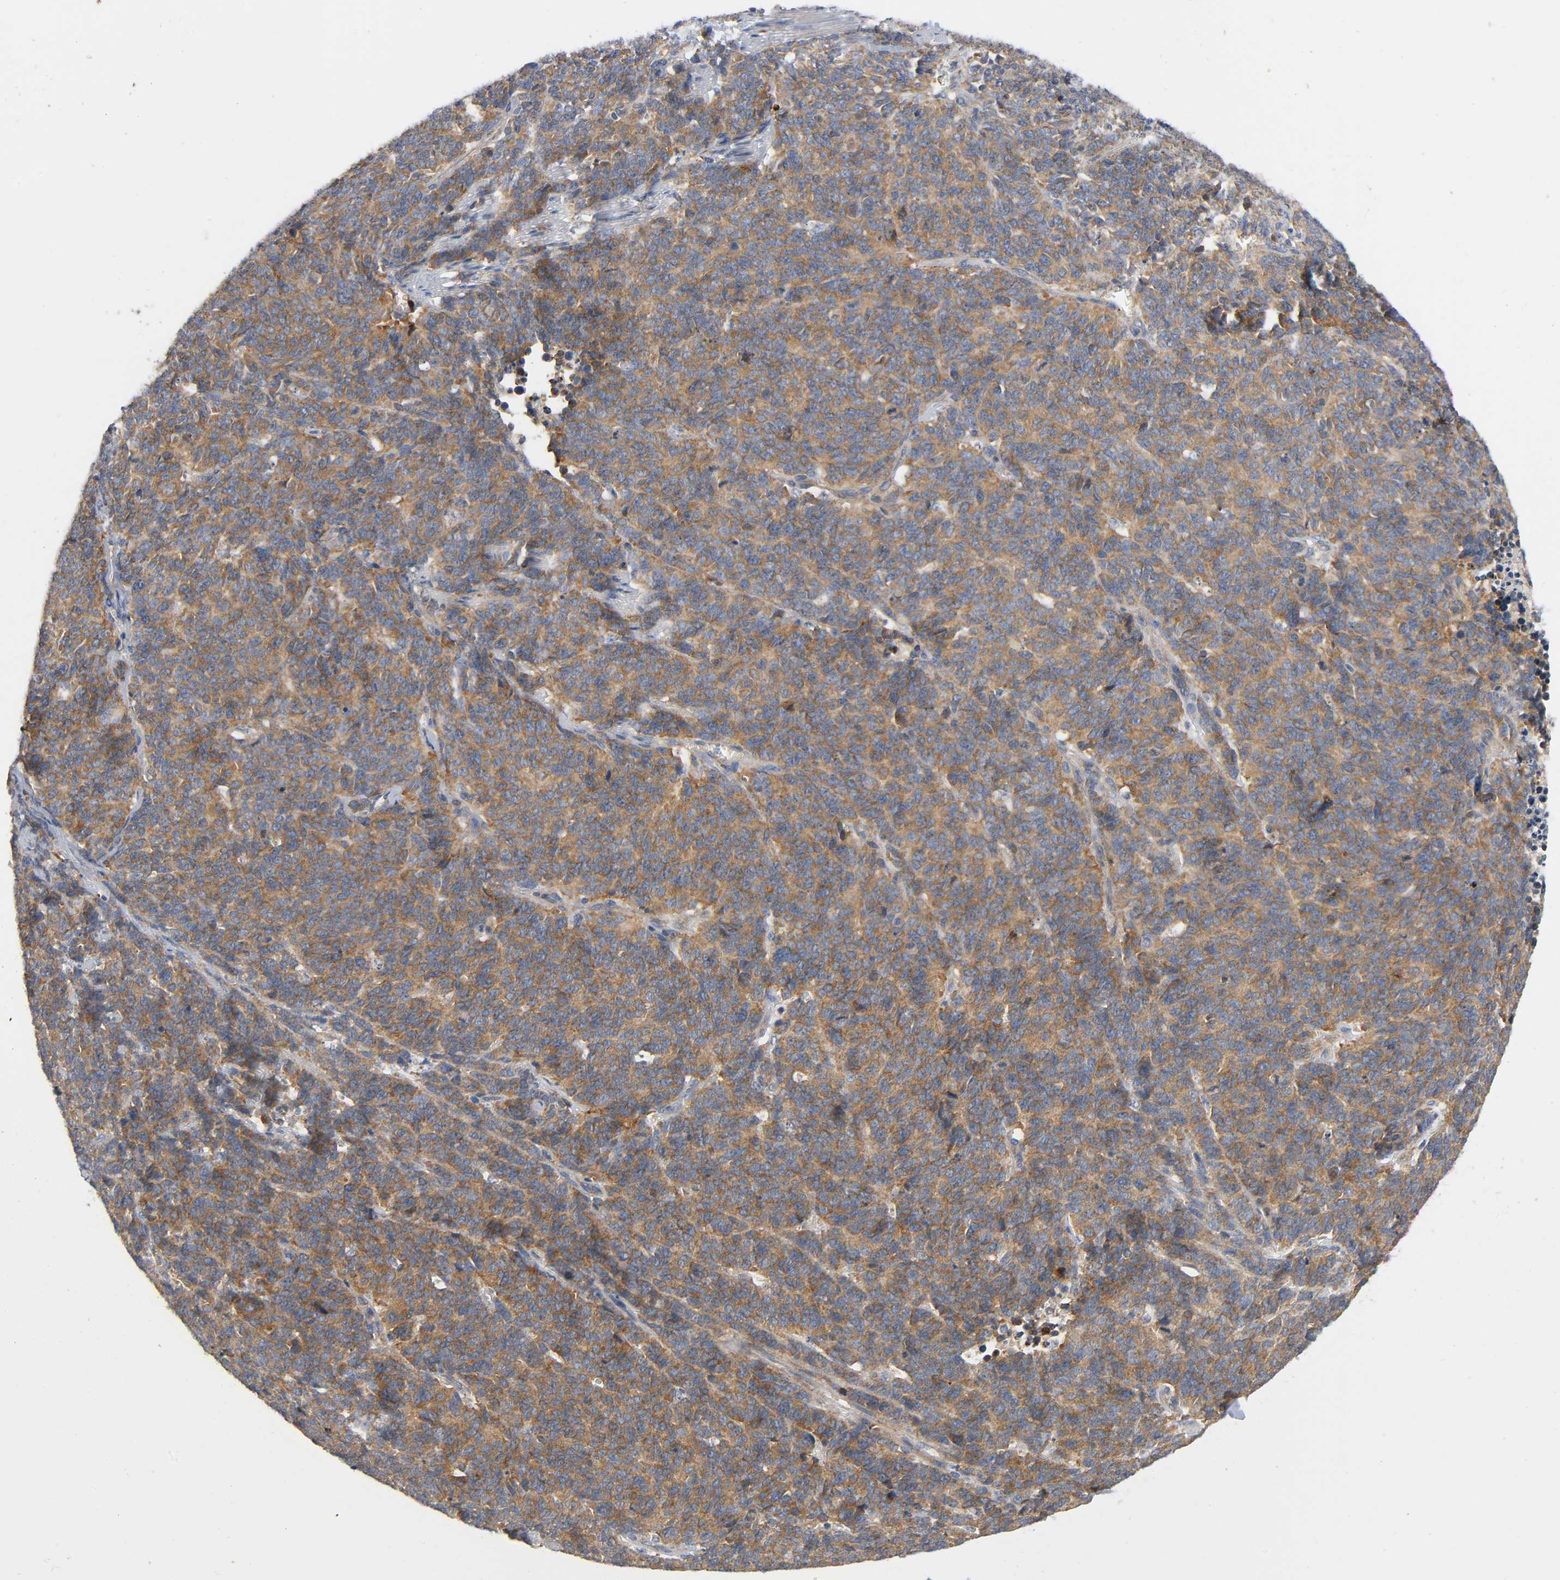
{"staining": {"intensity": "moderate", "quantity": ">75%", "location": "cytoplasmic/membranous"}, "tissue": "lung cancer", "cell_type": "Tumor cells", "image_type": "cancer", "snomed": [{"axis": "morphology", "description": "Neoplasm, malignant, NOS"}, {"axis": "topography", "description": "Lung"}], "caption": "Immunohistochemical staining of human lung cancer reveals medium levels of moderate cytoplasmic/membranous protein positivity in approximately >75% of tumor cells. The staining is performed using DAB brown chromogen to label protein expression. The nuclei are counter-stained blue using hematoxylin.", "gene": "HDAC6", "patient": {"sex": "female", "age": 58}}